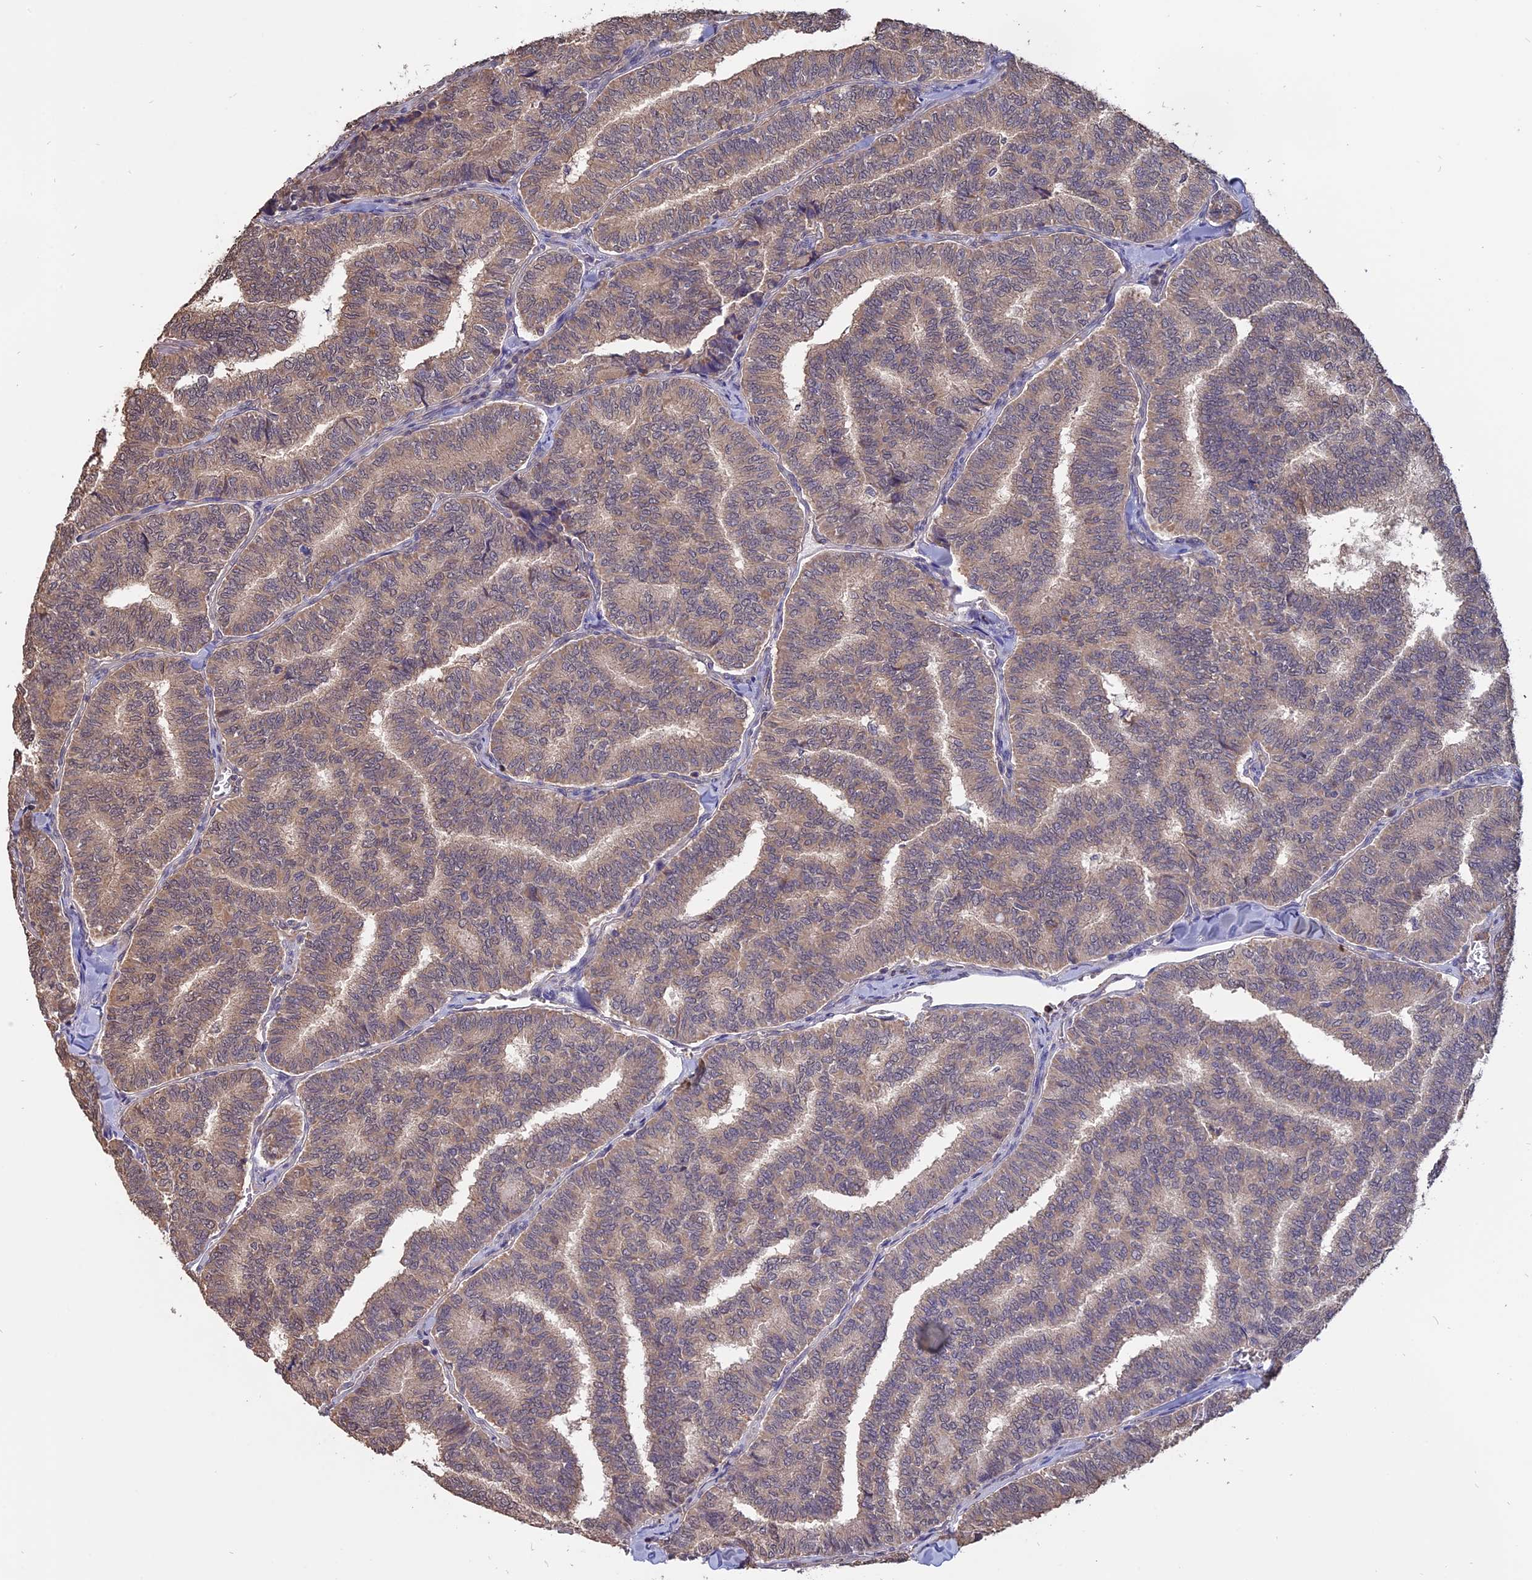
{"staining": {"intensity": "weak", "quantity": ">75%", "location": "cytoplasmic/membranous"}, "tissue": "thyroid cancer", "cell_type": "Tumor cells", "image_type": "cancer", "snomed": [{"axis": "morphology", "description": "Papillary adenocarcinoma, NOS"}, {"axis": "topography", "description": "Thyroid gland"}], "caption": "The immunohistochemical stain labels weak cytoplasmic/membranous expression in tumor cells of papillary adenocarcinoma (thyroid) tissue.", "gene": "CARMIL2", "patient": {"sex": "female", "age": 35}}